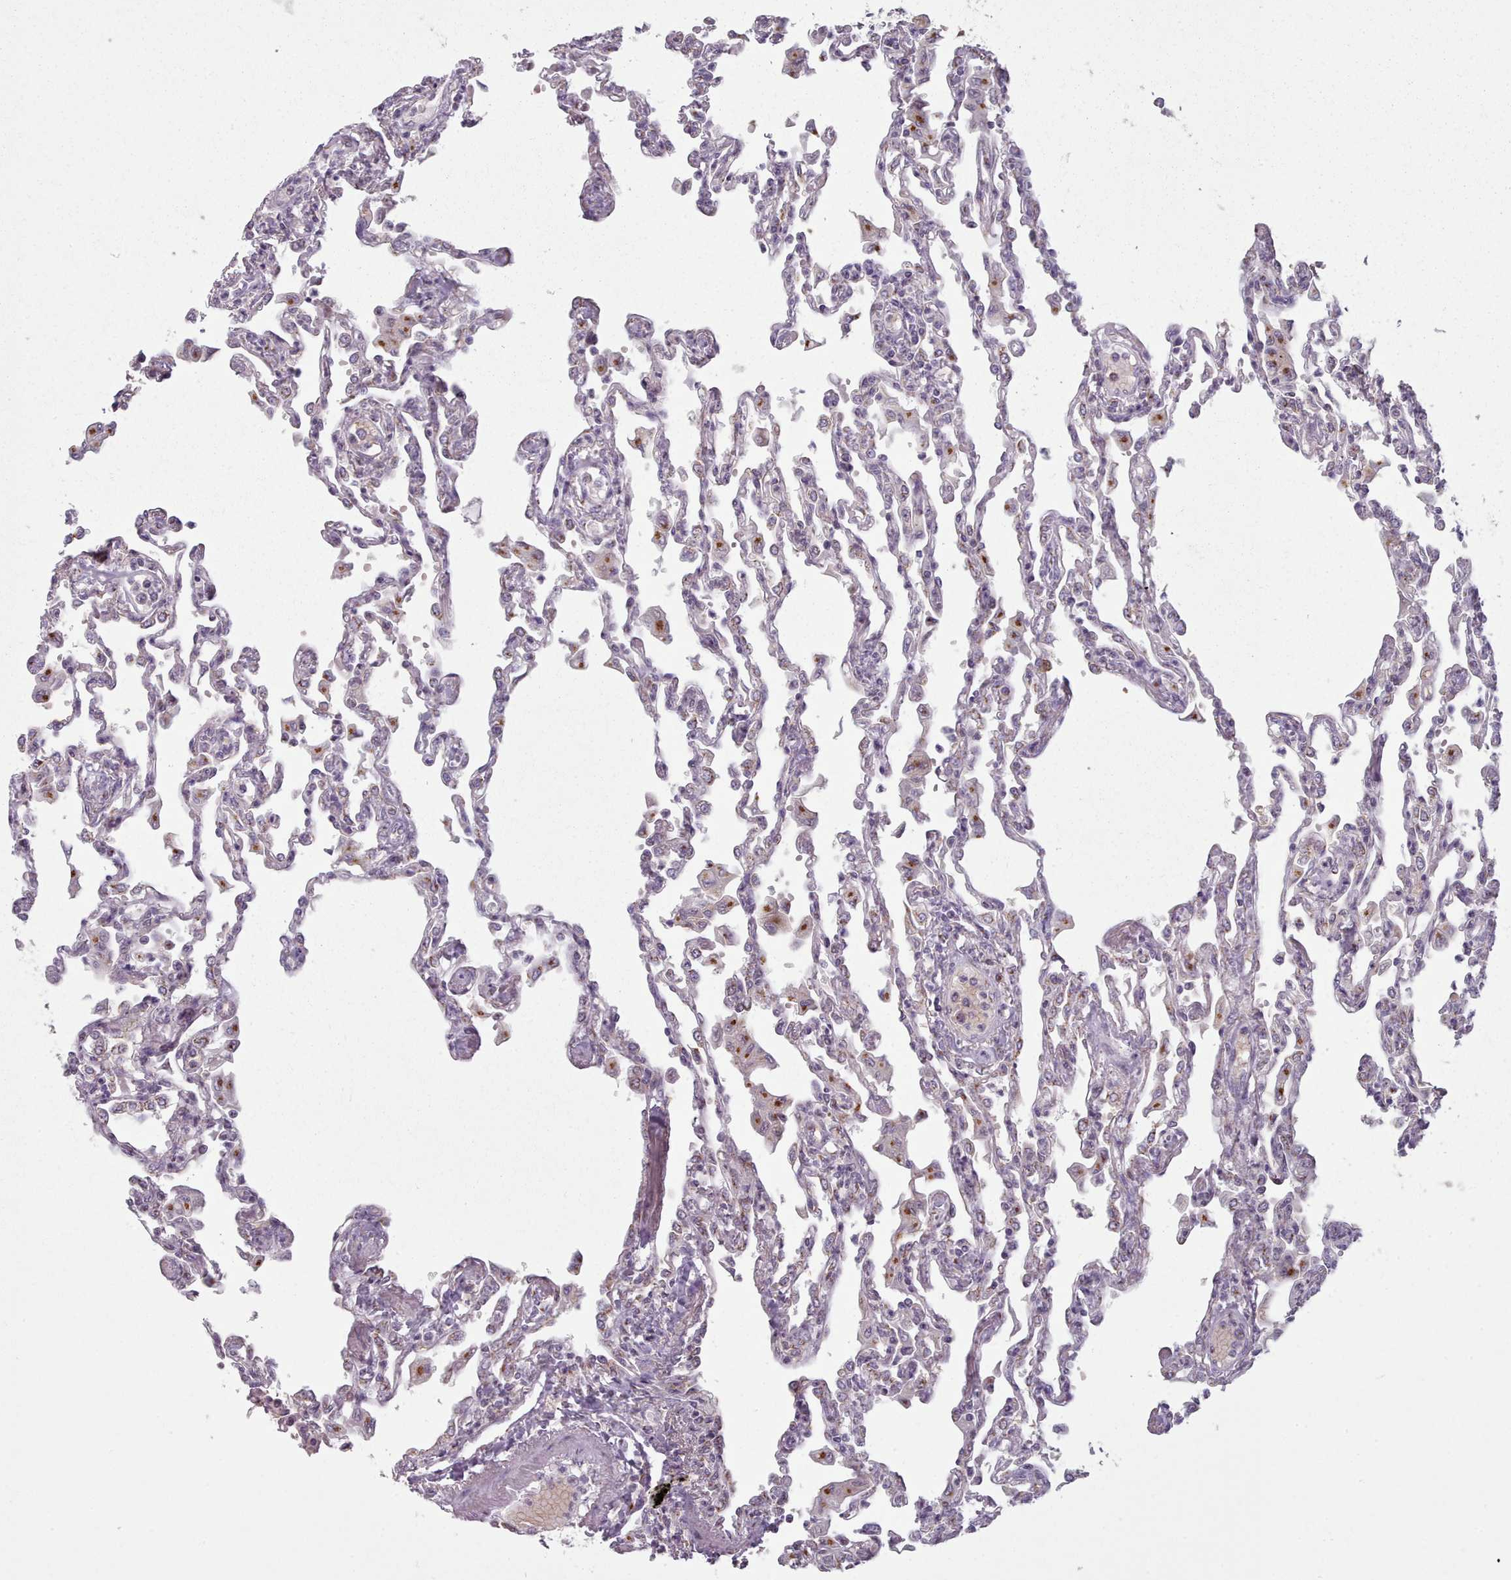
{"staining": {"intensity": "negative", "quantity": "none", "location": "none"}, "tissue": "lung", "cell_type": "Alveolar cells", "image_type": "normal", "snomed": [{"axis": "morphology", "description": "Normal tissue, NOS"}, {"axis": "topography", "description": "Bronchus"}, {"axis": "topography", "description": "Lung"}], "caption": "Immunohistochemistry image of normal human lung stained for a protein (brown), which exhibits no expression in alveolar cells. (Stains: DAB (3,3'-diaminobenzidine) immunohistochemistry with hematoxylin counter stain, Microscopy: brightfield microscopy at high magnification).", "gene": "MAN1B1", "patient": {"sex": "female", "age": 49}}